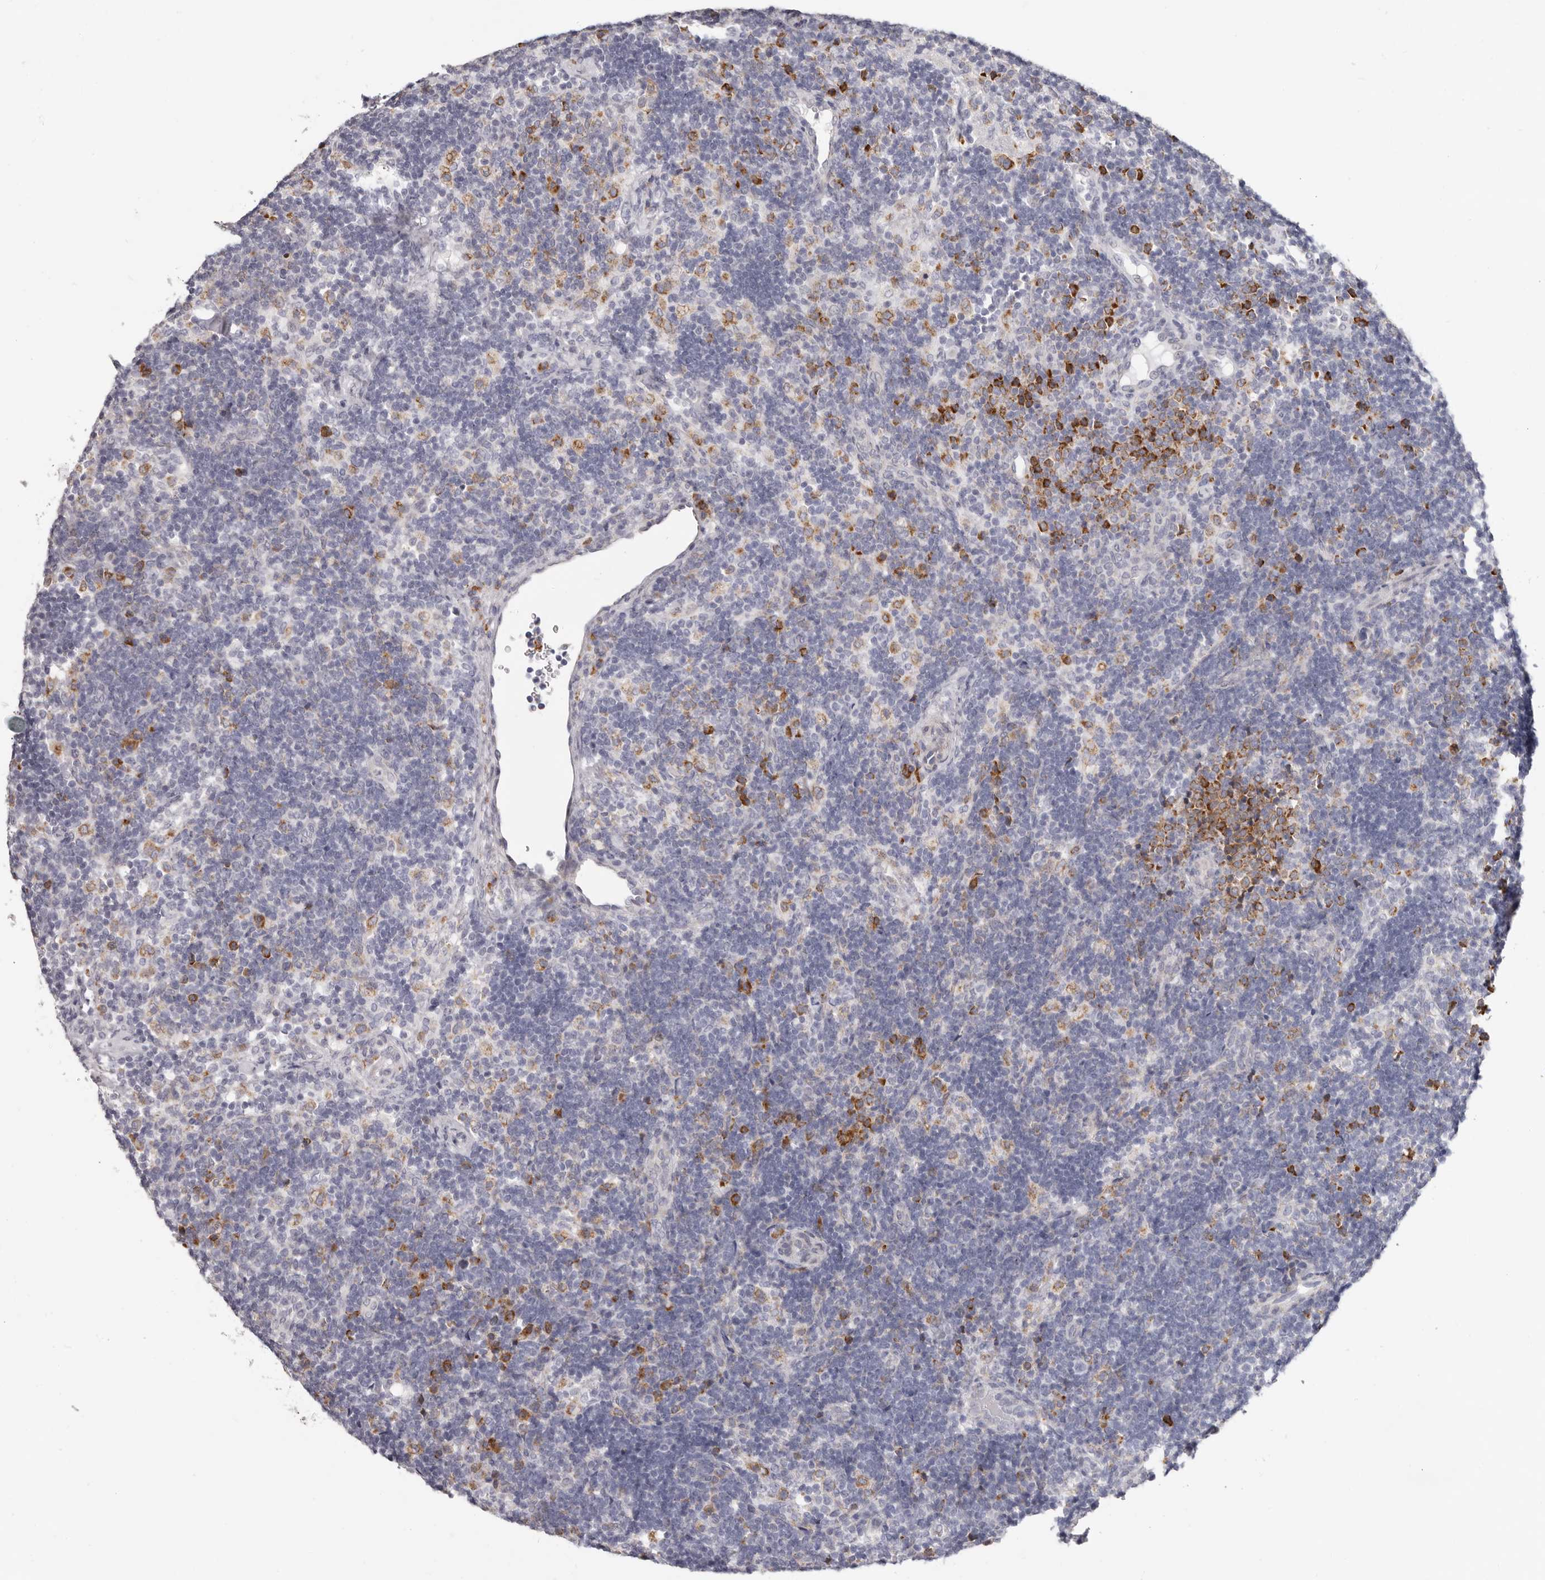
{"staining": {"intensity": "negative", "quantity": "none", "location": "none"}, "tissue": "lymph node", "cell_type": "Germinal center cells", "image_type": "normal", "snomed": [{"axis": "morphology", "description": "Normal tissue, NOS"}, {"axis": "topography", "description": "Lymph node"}], "caption": "IHC micrograph of unremarkable human lymph node stained for a protein (brown), which exhibits no expression in germinal center cells.", "gene": "IL32", "patient": {"sex": "female", "age": 22}}